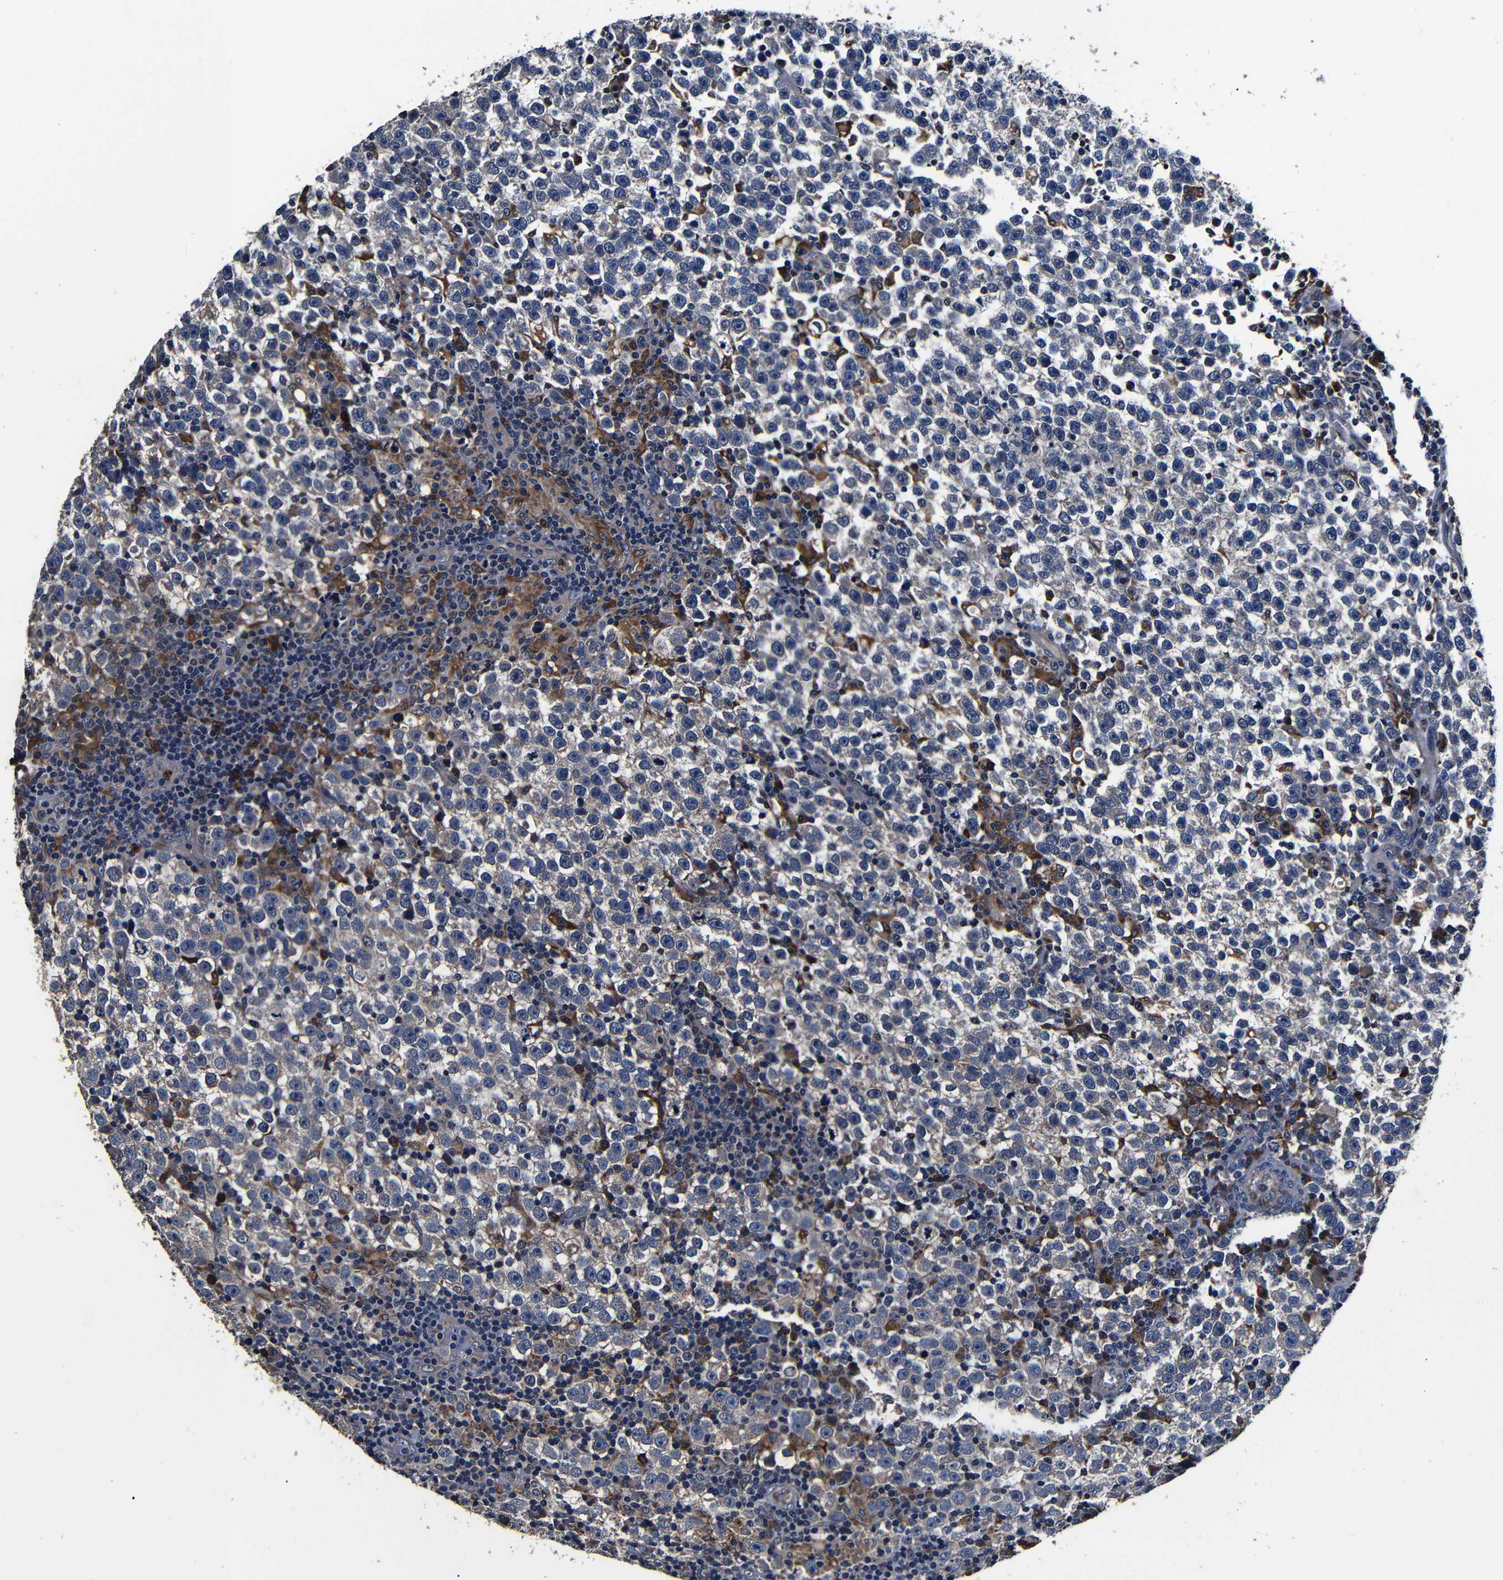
{"staining": {"intensity": "weak", "quantity": "<25%", "location": "cytoplasmic/membranous"}, "tissue": "testis cancer", "cell_type": "Tumor cells", "image_type": "cancer", "snomed": [{"axis": "morphology", "description": "Seminoma, NOS"}, {"axis": "topography", "description": "Testis"}], "caption": "Tumor cells show no significant protein expression in testis cancer.", "gene": "SCN9A", "patient": {"sex": "male", "age": 43}}